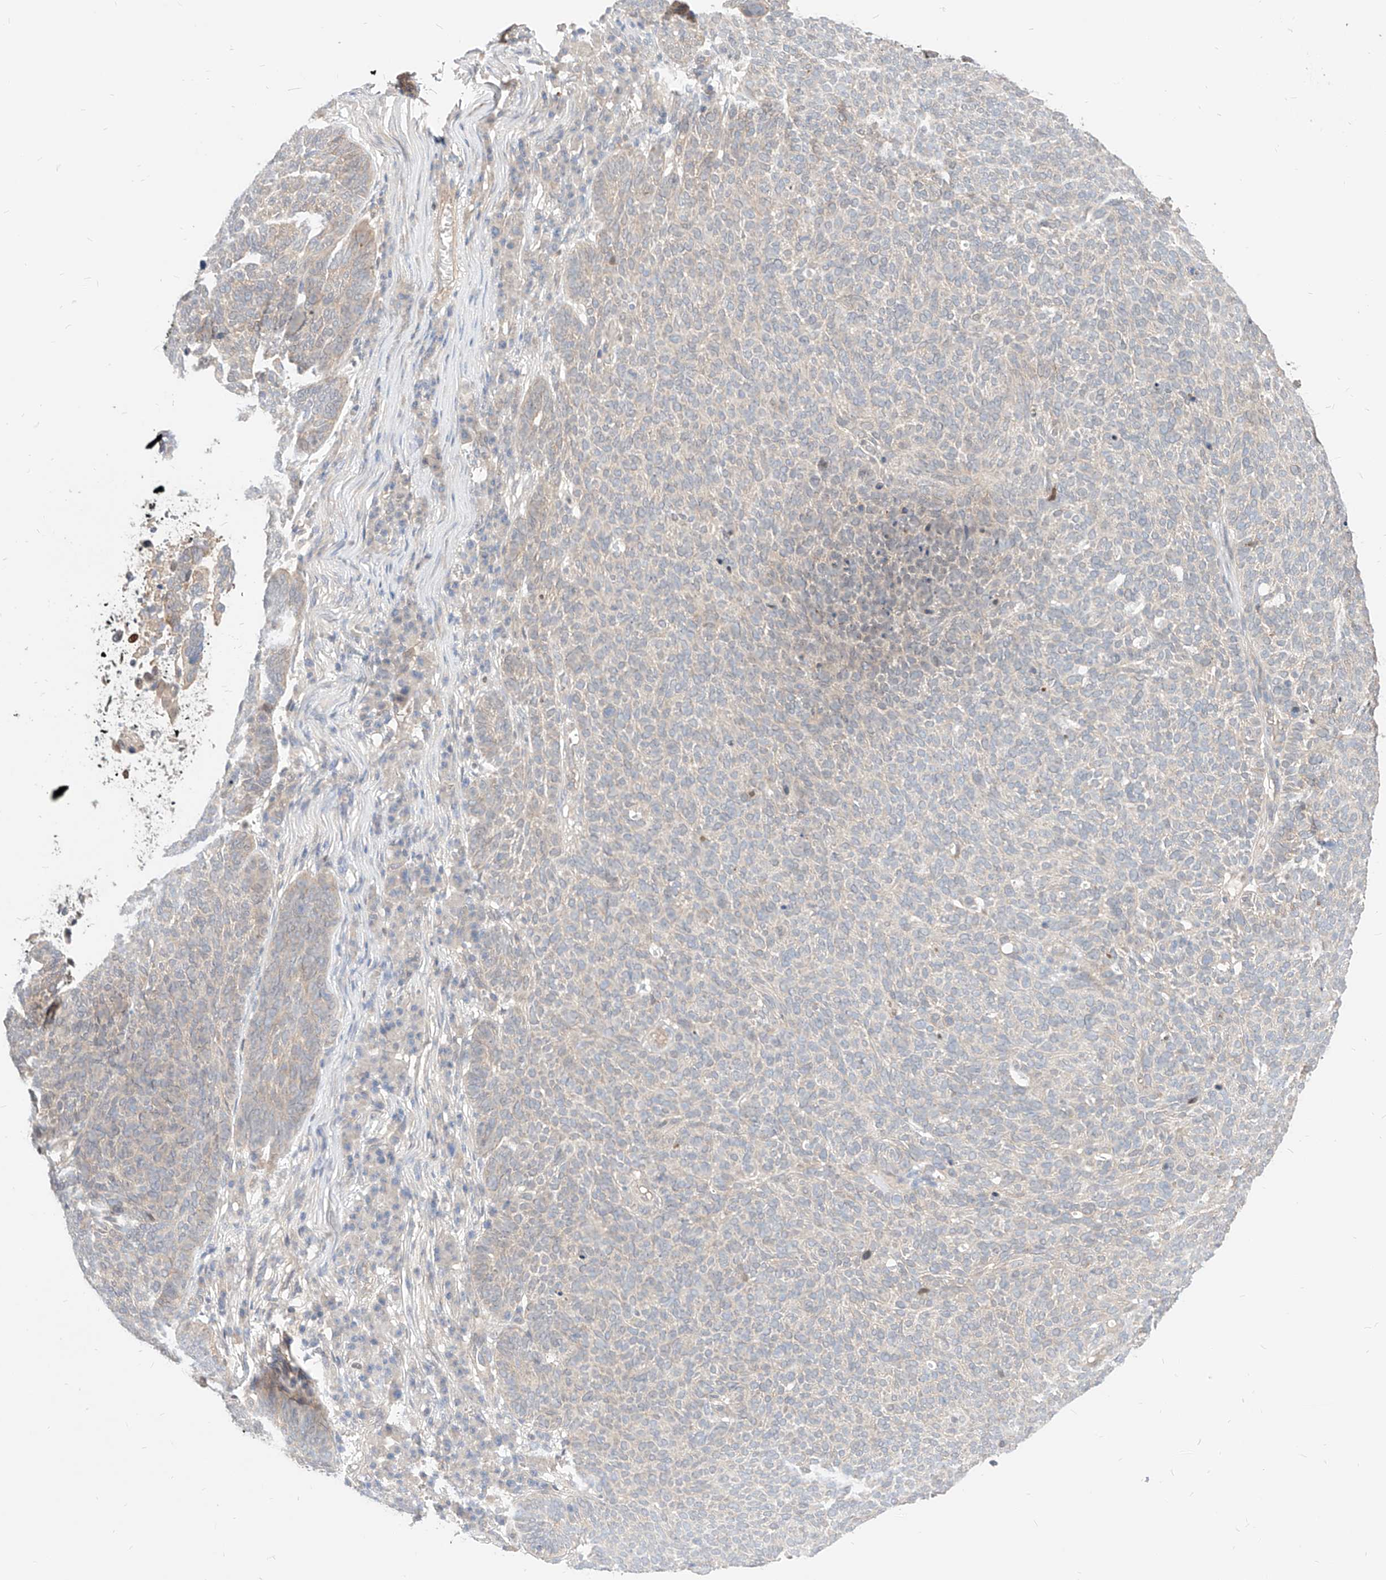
{"staining": {"intensity": "negative", "quantity": "none", "location": "none"}, "tissue": "skin cancer", "cell_type": "Tumor cells", "image_type": "cancer", "snomed": [{"axis": "morphology", "description": "Squamous cell carcinoma, NOS"}, {"axis": "topography", "description": "Skin"}], "caption": "High power microscopy photomicrograph of an IHC photomicrograph of squamous cell carcinoma (skin), revealing no significant expression in tumor cells.", "gene": "TSNAX", "patient": {"sex": "female", "age": 90}}